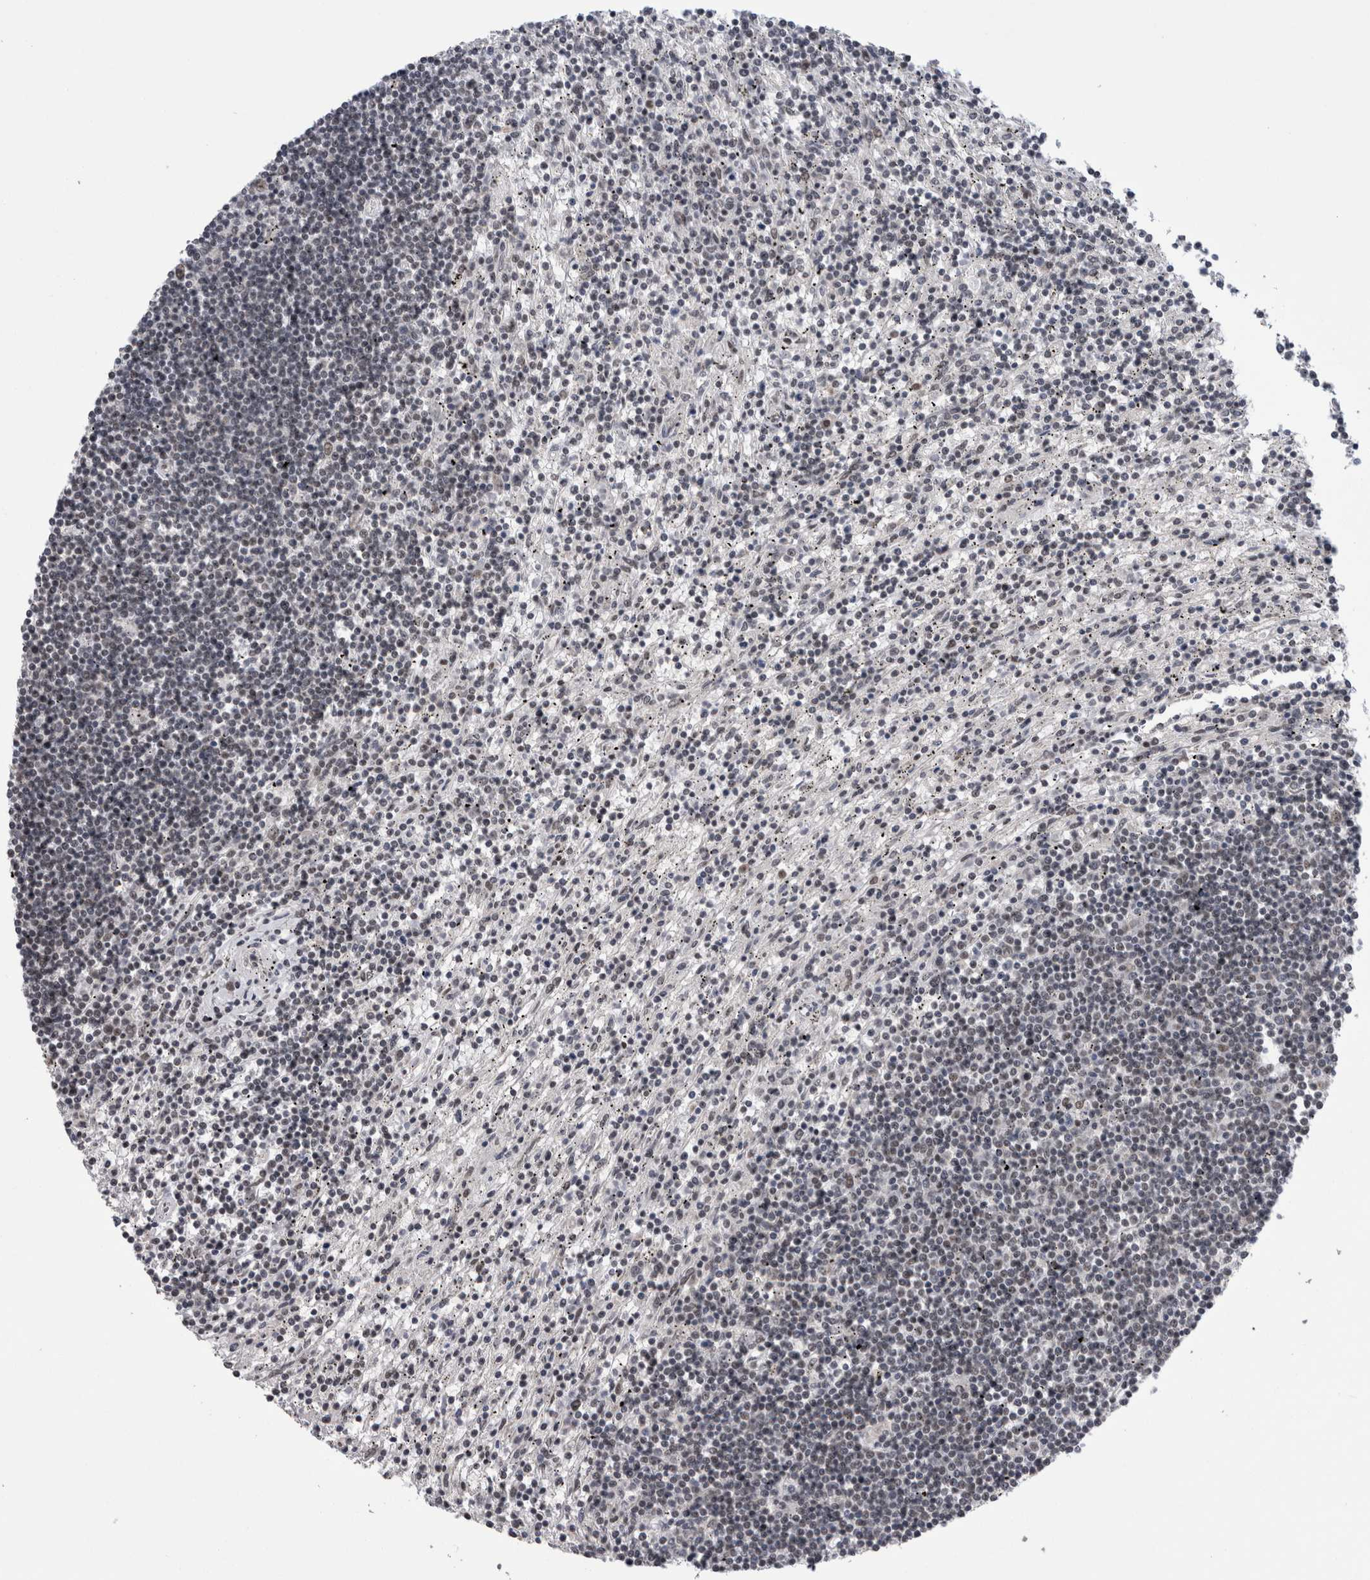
{"staining": {"intensity": "negative", "quantity": "none", "location": "none"}, "tissue": "lymphoma", "cell_type": "Tumor cells", "image_type": "cancer", "snomed": [{"axis": "morphology", "description": "Malignant lymphoma, non-Hodgkin's type, Low grade"}, {"axis": "topography", "description": "Spleen"}], "caption": "Low-grade malignant lymphoma, non-Hodgkin's type stained for a protein using IHC demonstrates no staining tumor cells.", "gene": "CPSF2", "patient": {"sex": "male", "age": 76}}